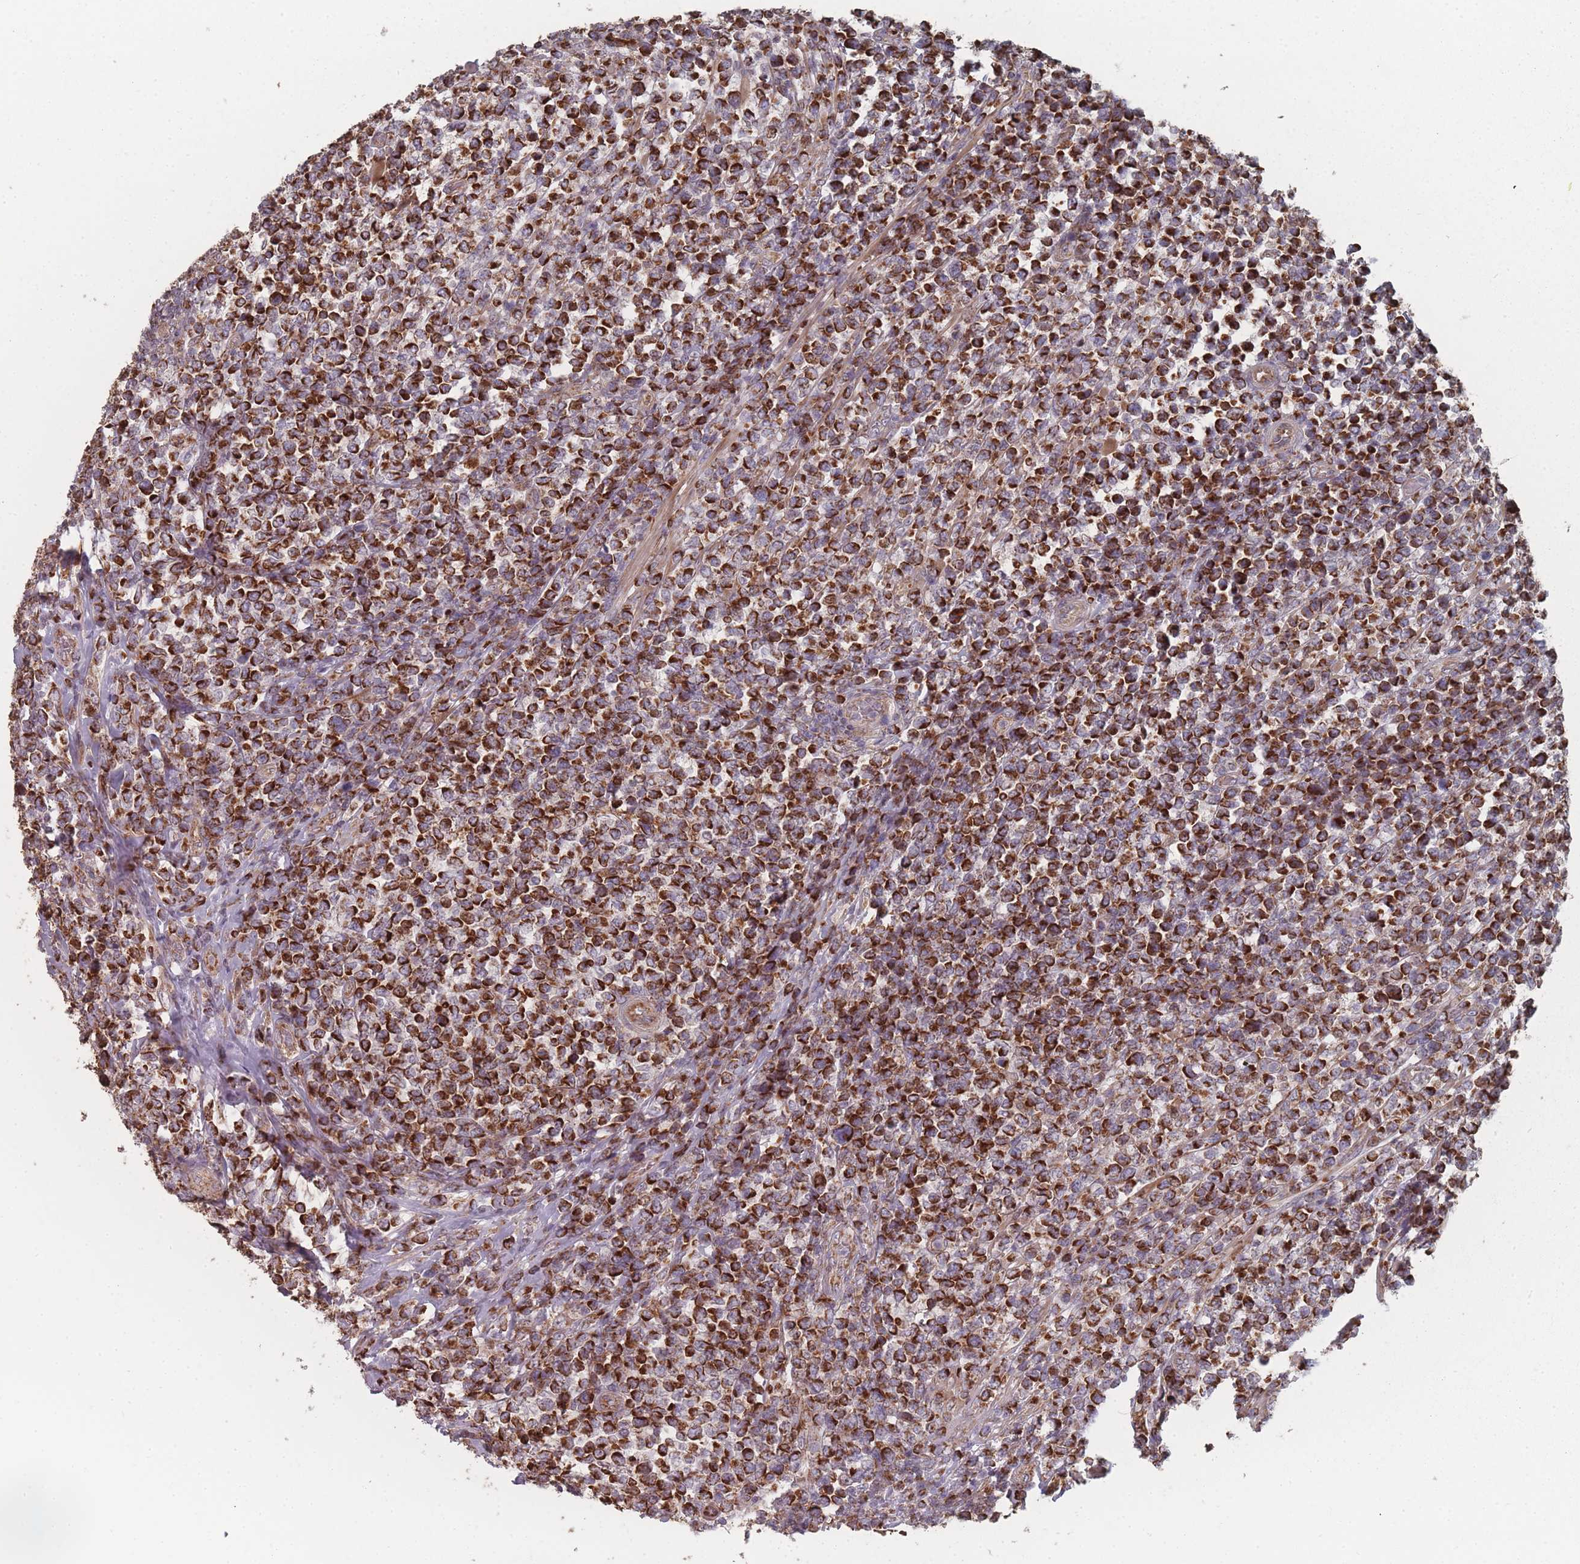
{"staining": {"intensity": "strong", "quantity": ">75%", "location": "cytoplasmic/membranous"}, "tissue": "lymphoma", "cell_type": "Tumor cells", "image_type": "cancer", "snomed": [{"axis": "morphology", "description": "Malignant lymphoma, non-Hodgkin's type, High grade"}, {"axis": "topography", "description": "Soft tissue"}], "caption": "Tumor cells show strong cytoplasmic/membranous positivity in about >75% of cells in malignant lymphoma, non-Hodgkin's type (high-grade). Nuclei are stained in blue.", "gene": "PSMB3", "patient": {"sex": "female", "age": 56}}